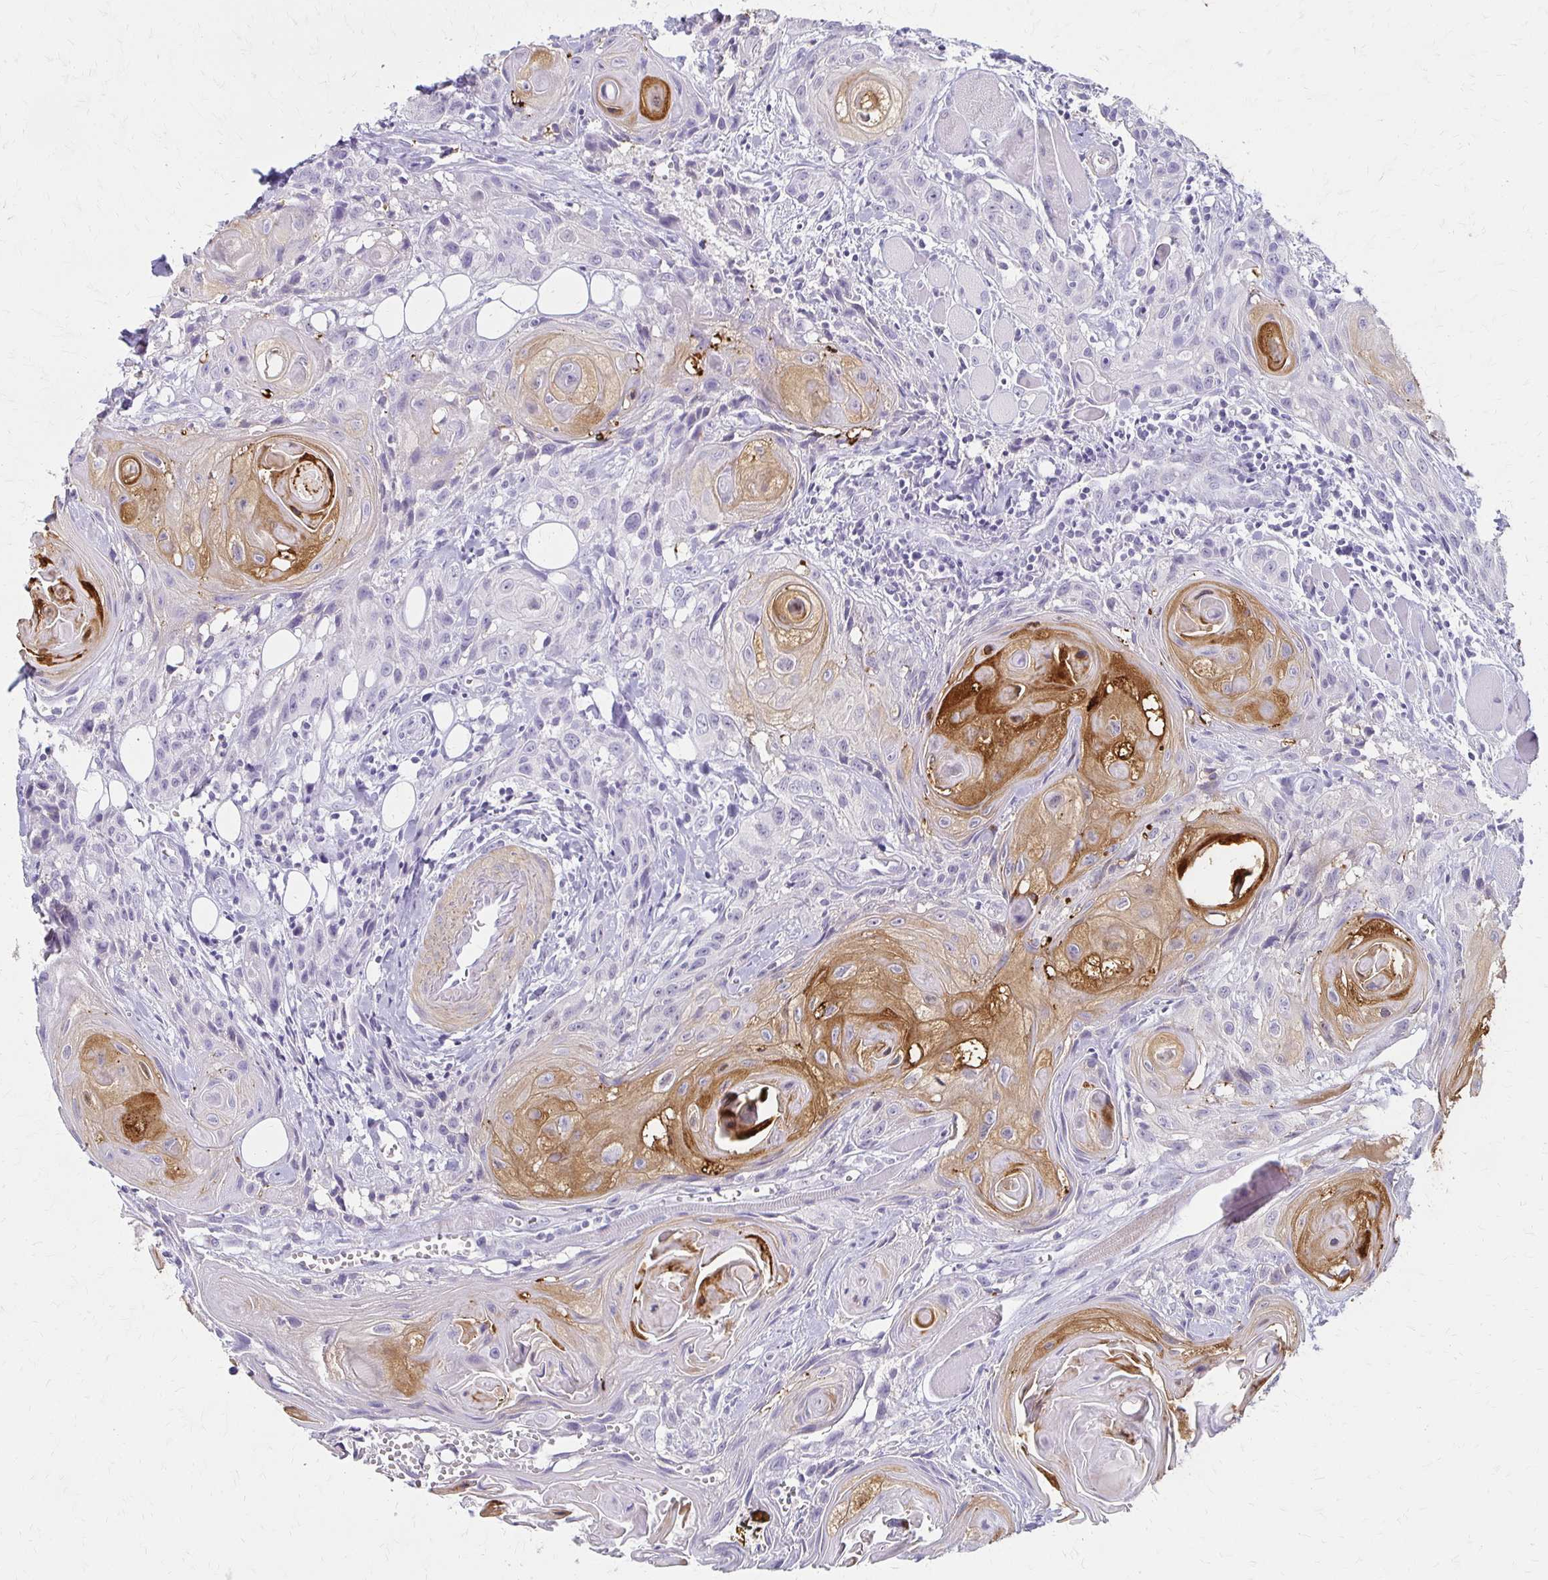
{"staining": {"intensity": "strong", "quantity": "<25%", "location": "cytoplasmic/membranous"}, "tissue": "head and neck cancer", "cell_type": "Tumor cells", "image_type": "cancer", "snomed": [{"axis": "morphology", "description": "Squamous cell carcinoma, NOS"}, {"axis": "topography", "description": "Oral tissue"}, {"axis": "topography", "description": "Head-Neck"}], "caption": "Brown immunohistochemical staining in human head and neck cancer (squamous cell carcinoma) demonstrates strong cytoplasmic/membranous positivity in about <25% of tumor cells.", "gene": "IVL", "patient": {"sex": "male", "age": 58}}